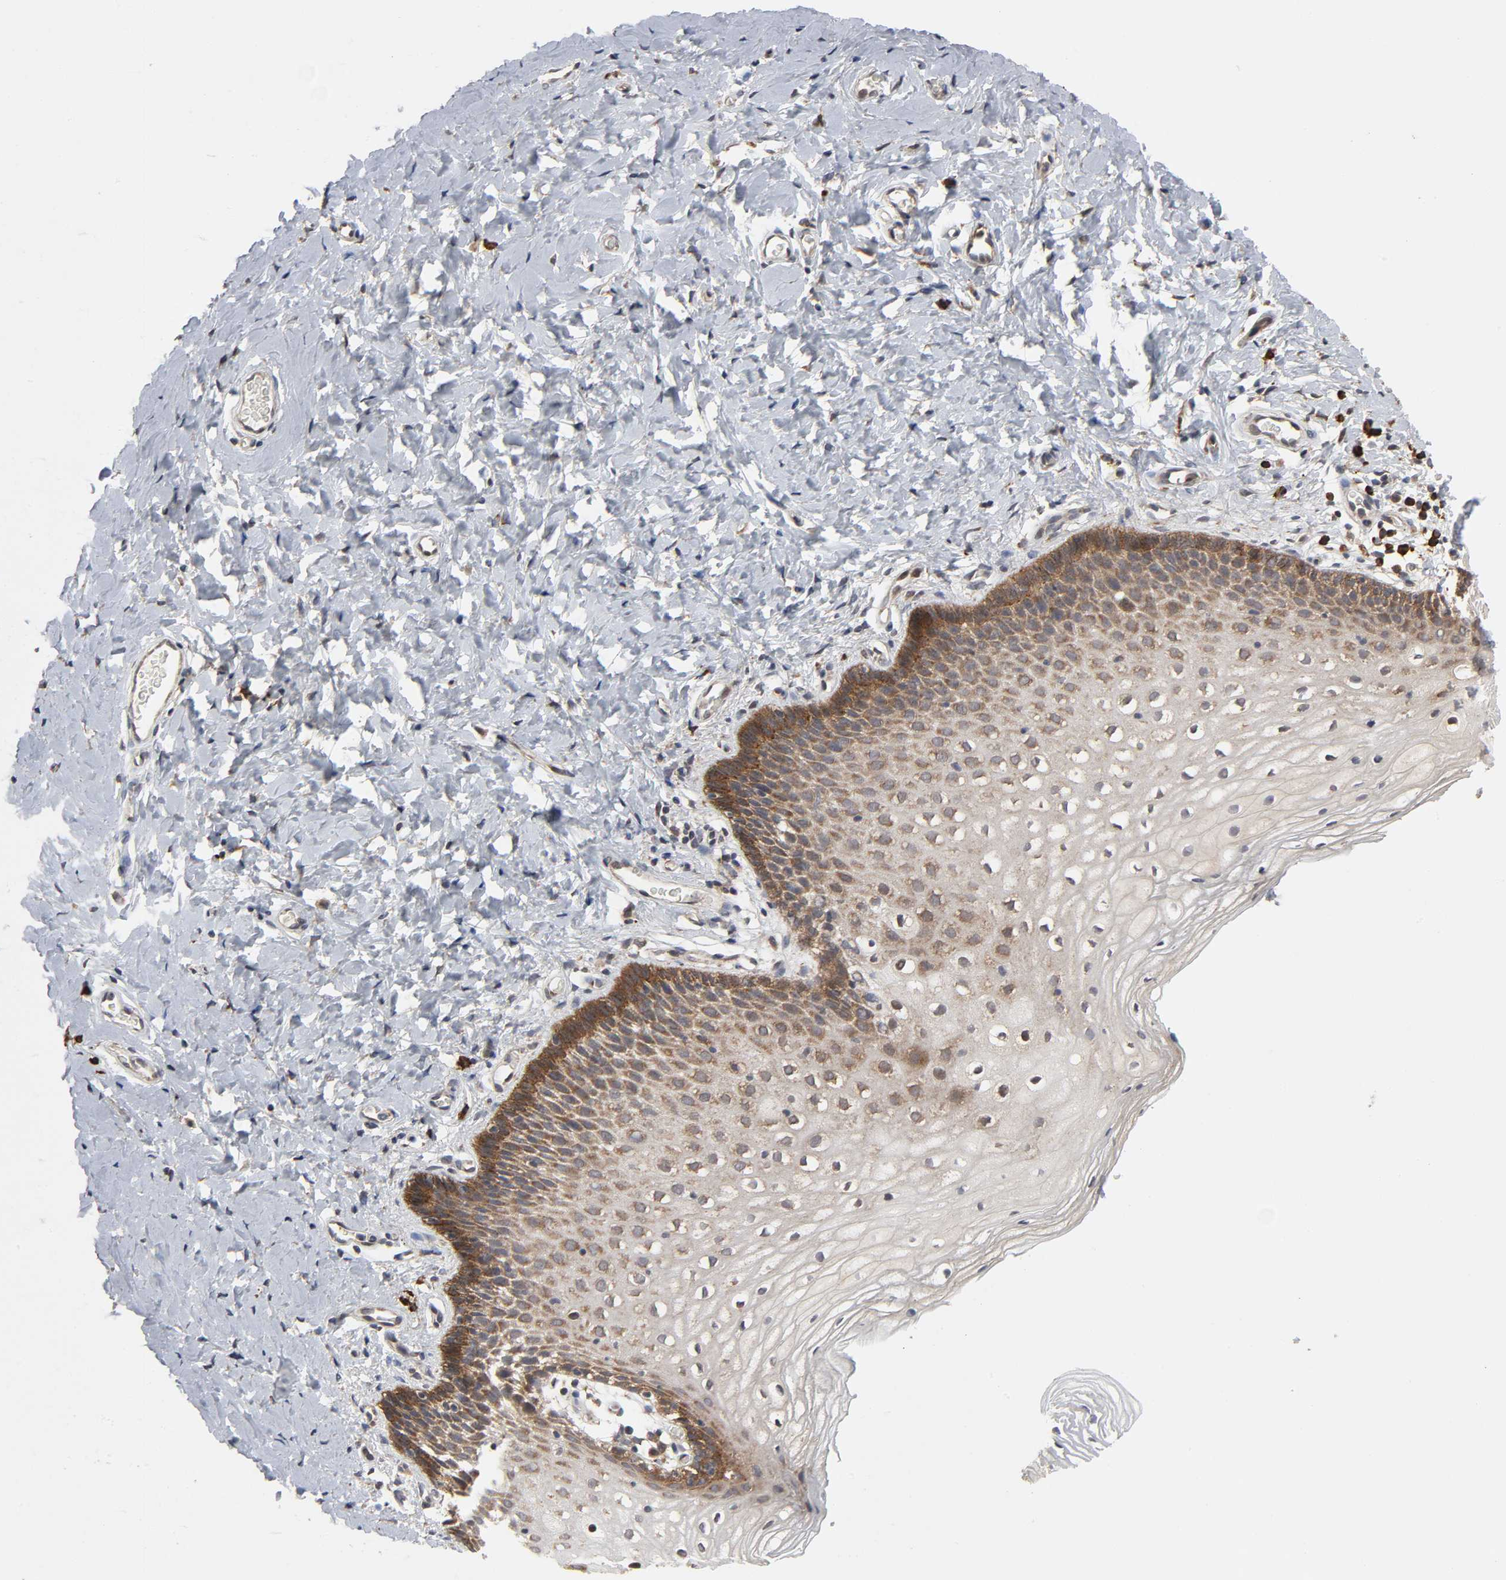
{"staining": {"intensity": "strong", "quantity": "25%-75%", "location": "cytoplasmic/membranous"}, "tissue": "vagina", "cell_type": "Squamous epithelial cells", "image_type": "normal", "snomed": [{"axis": "morphology", "description": "Normal tissue, NOS"}, {"axis": "topography", "description": "Vagina"}], "caption": "A brown stain labels strong cytoplasmic/membranous positivity of a protein in squamous epithelial cells of benign vagina. (DAB = brown stain, brightfield microscopy at high magnification).", "gene": "SLC30A9", "patient": {"sex": "female", "age": 55}}